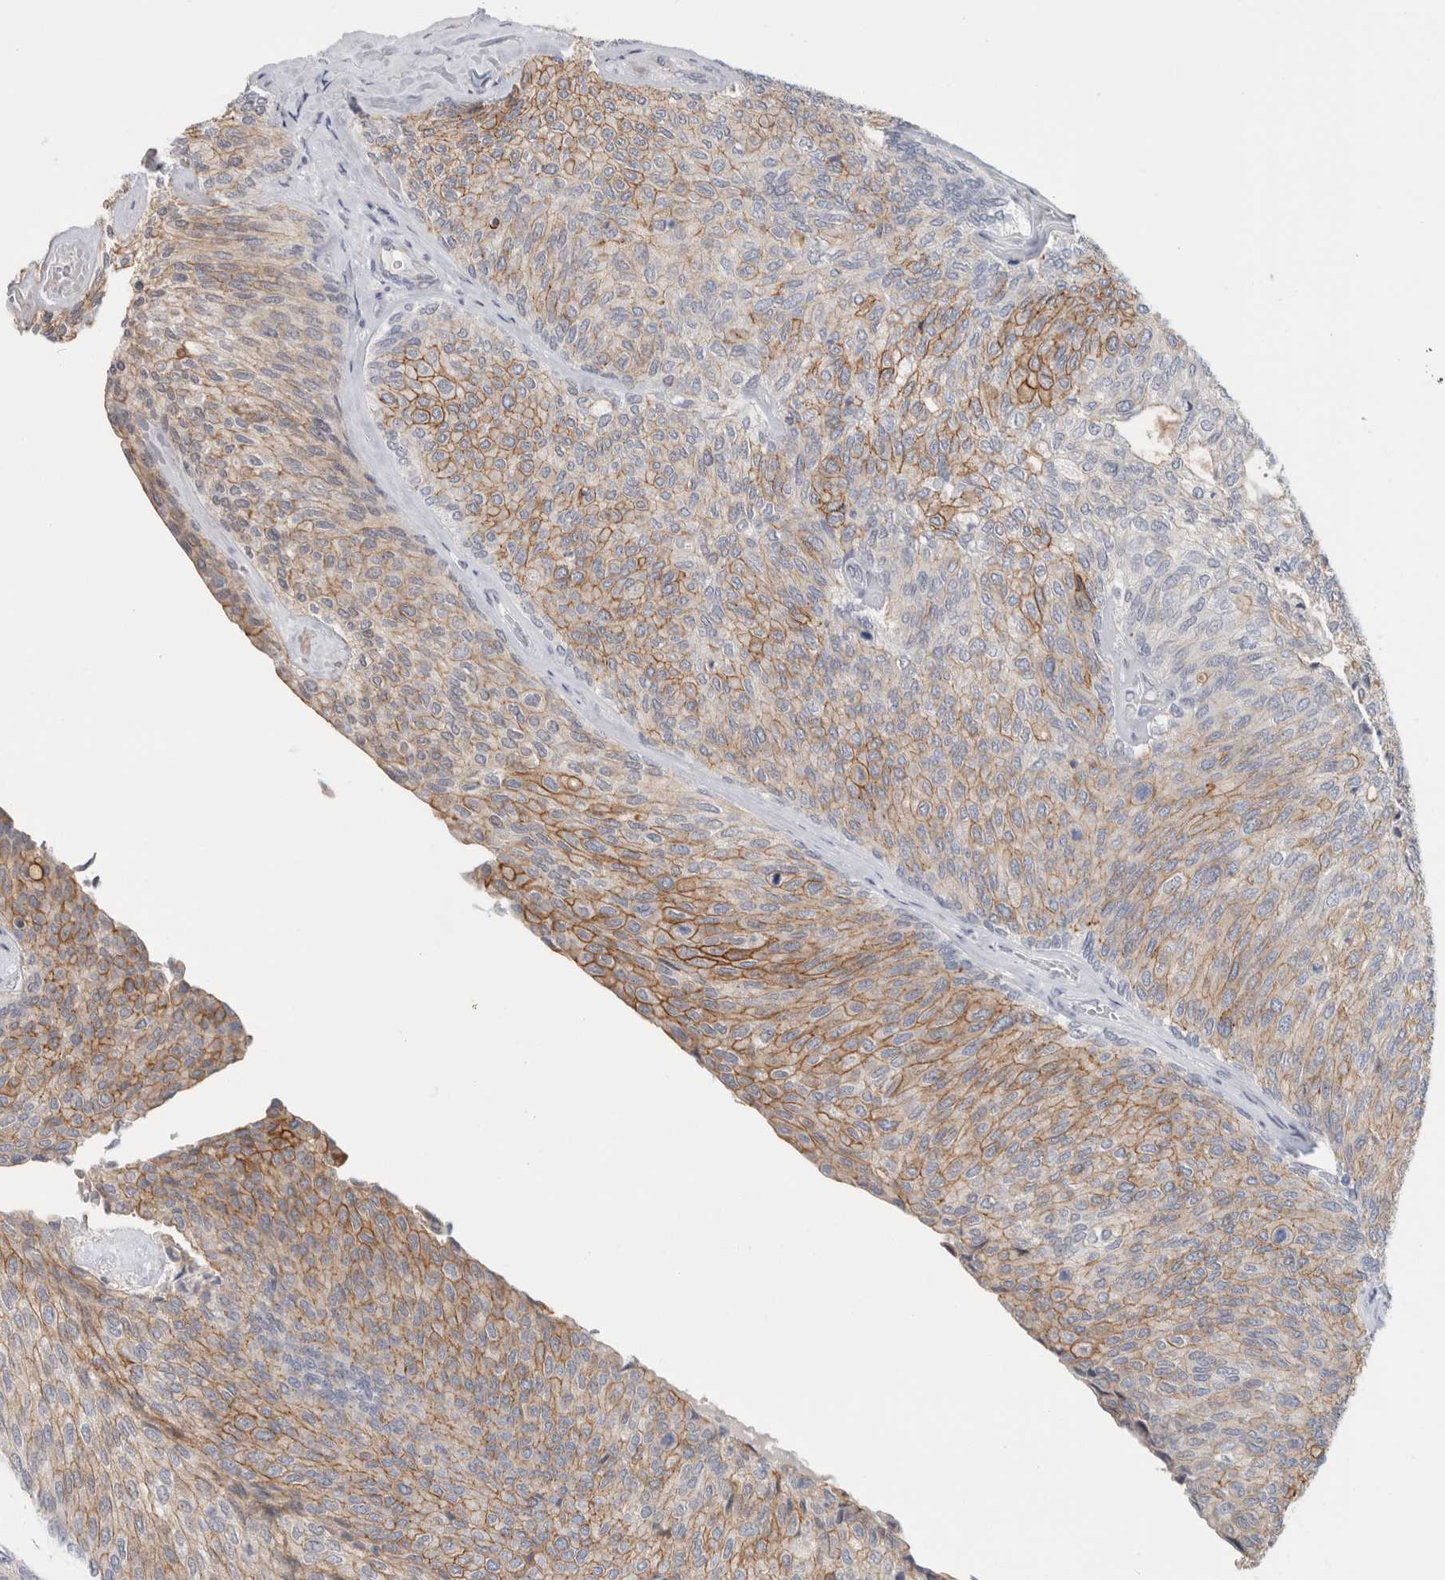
{"staining": {"intensity": "moderate", "quantity": ">75%", "location": "cytoplasmic/membranous"}, "tissue": "urothelial cancer", "cell_type": "Tumor cells", "image_type": "cancer", "snomed": [{"axis": "morphology", "description": "Urothelial carcinoma, Low grade"}, {"axis": "topography", "description": "Urinary bladder"}], "caption": "High-magnification brightfield microscopy of urothelial cancer stained with DAB (3,3'-diaminobenzidine) (brown) and counterstained with hematoxylin (blue). tumor cells exhibit moderate cytoplasmic/membranous staining is seen in approximately>75% of cells. (DAB IHC, brown staining for protein, blue staining for nuclei).", "gene": "NIPA1", "patient": {"sex": "female", "age": 79}}